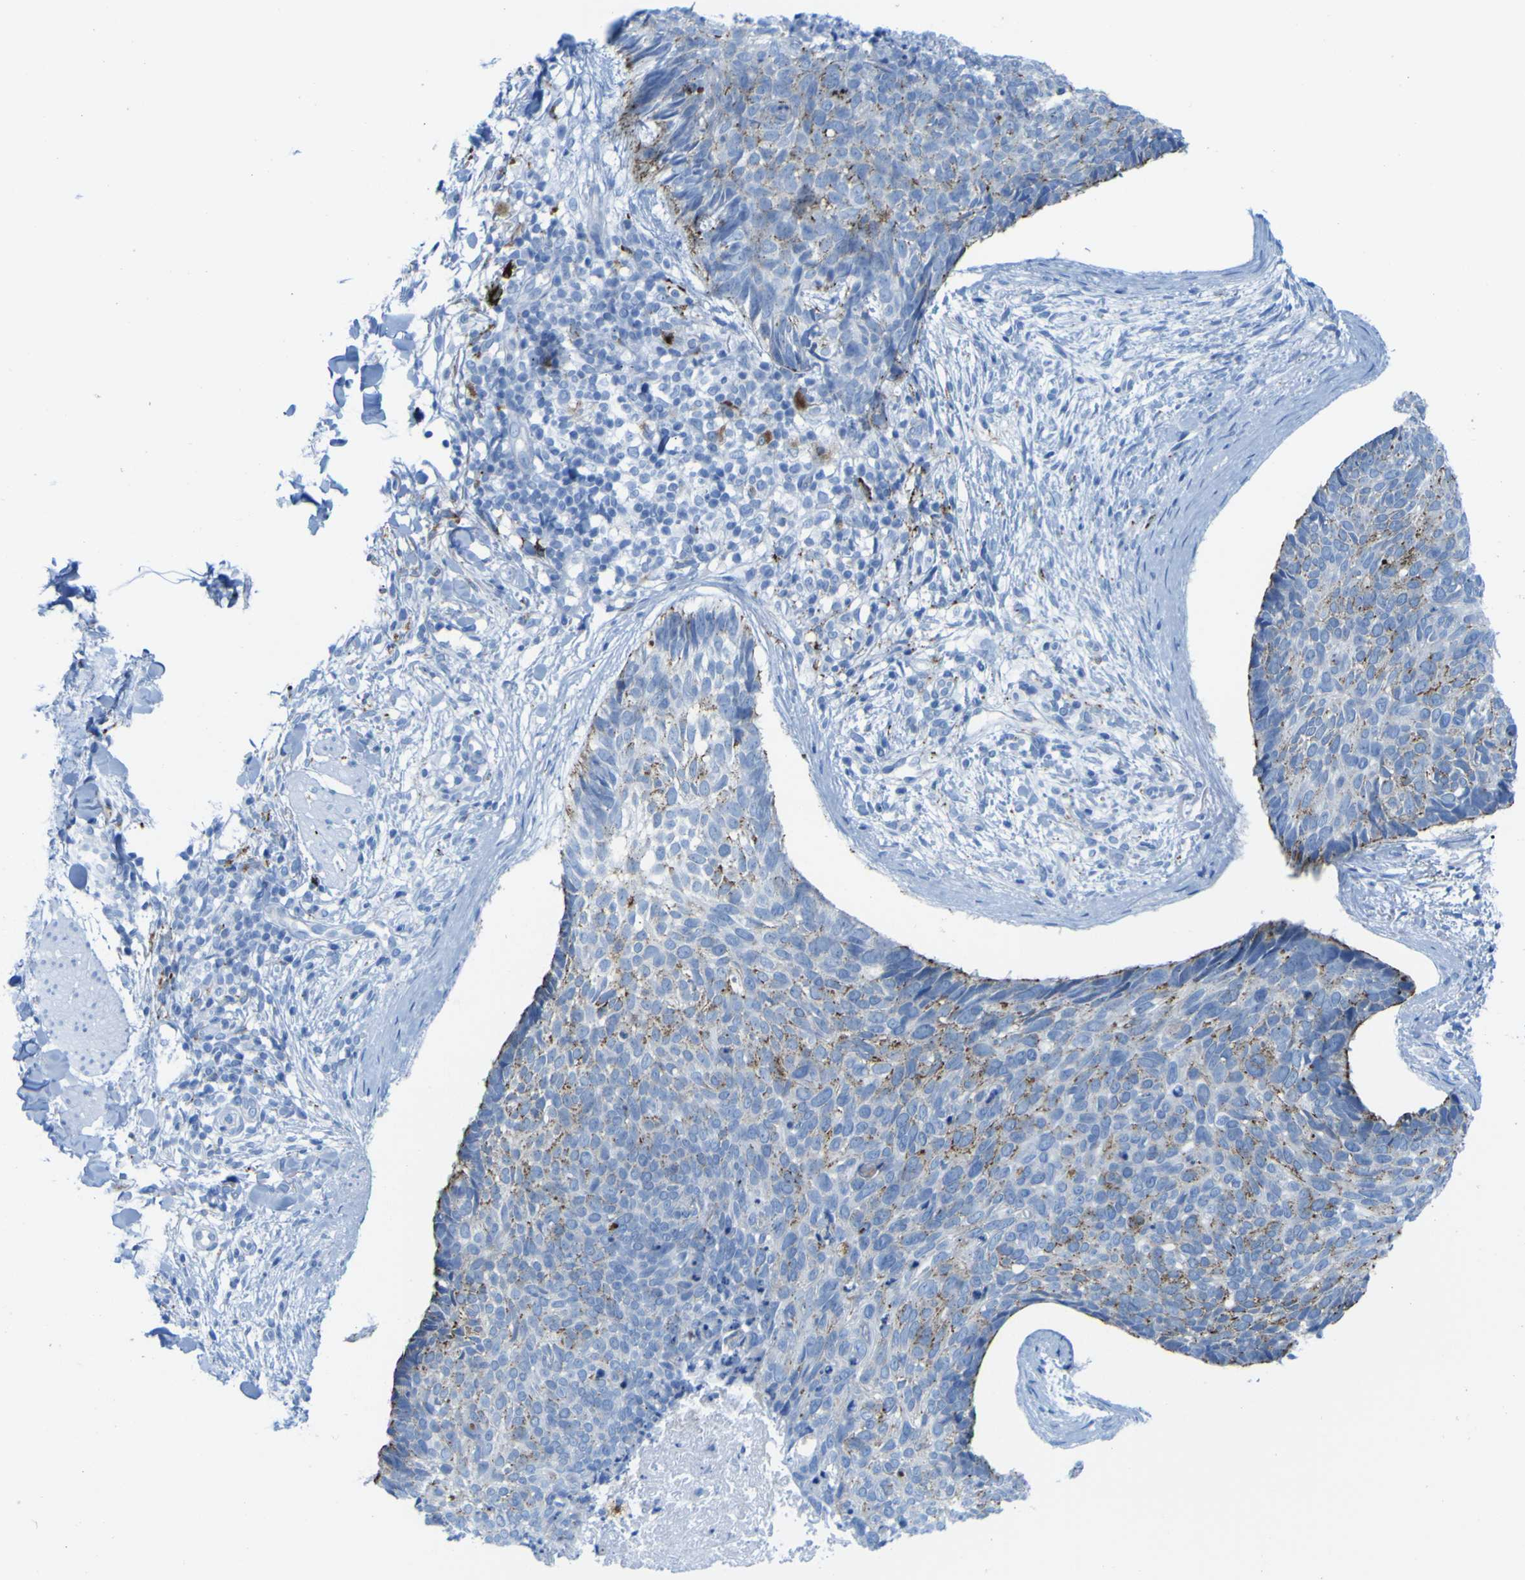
{"staining": {"intensity": "moderate", "quantity": "25%-75%", "location": "cytoplasmic/membranous"}, "tissue": "skin cancer", "cell_type": "Tumor cells", "image_type": "cancer", "snomed": [{"axis": "morphology", "description": "Normal tissue, NOS"}, {"axis": "morphology", "description": "Basal cell carcinoma"}, {"axis": "topography", "description": "Skin"}], "caption": "This is a photomicrograph of immunohistochemistry staining of skin basal cell carcinoma, which shows moderate expression in the cytoplasmic/membranous of tumor cells.", "gene": "PLD3", "patient": {"sex": "female", "age": 56}}